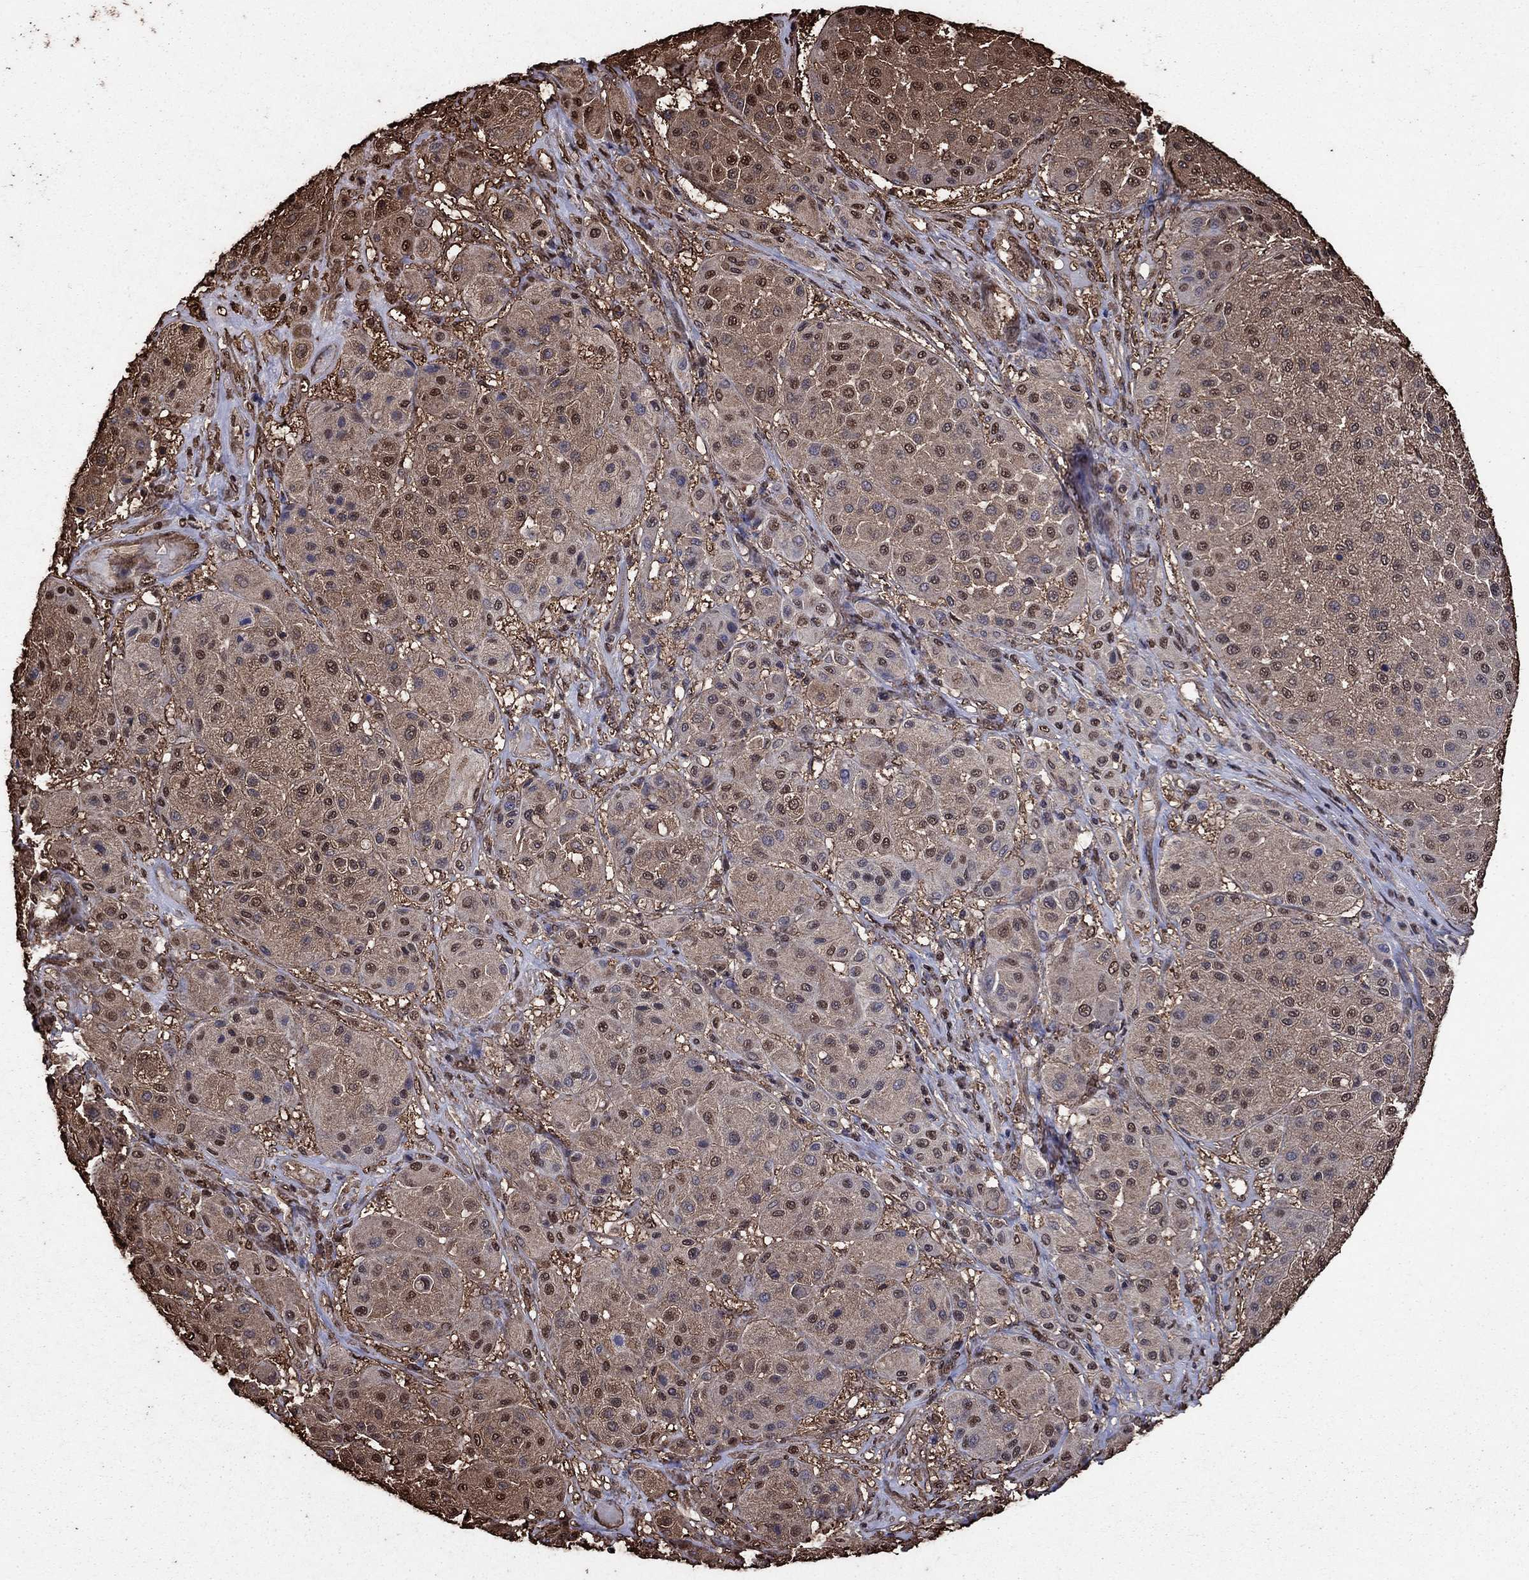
{"staining": {"intensity": "strong", "quantity": "25%-75%", "location": "nuclear"}, "tissue": "melanoma", "cell_type": "Tumor cells", "image_type": "cancer", "snomed": [{"axis": "morphology", "description": "Malignant melanoma, Metastatic site"}, {"axis": "topography", "description": "Smooth muscle"}], "caption": "Human melanoma stained for a protein (brown) shows strong nuclear positive staining in approximately 25%-75% of tumor cells.", "gene": "GAPDH", "patient": {"sex": "male", "age": 41}}